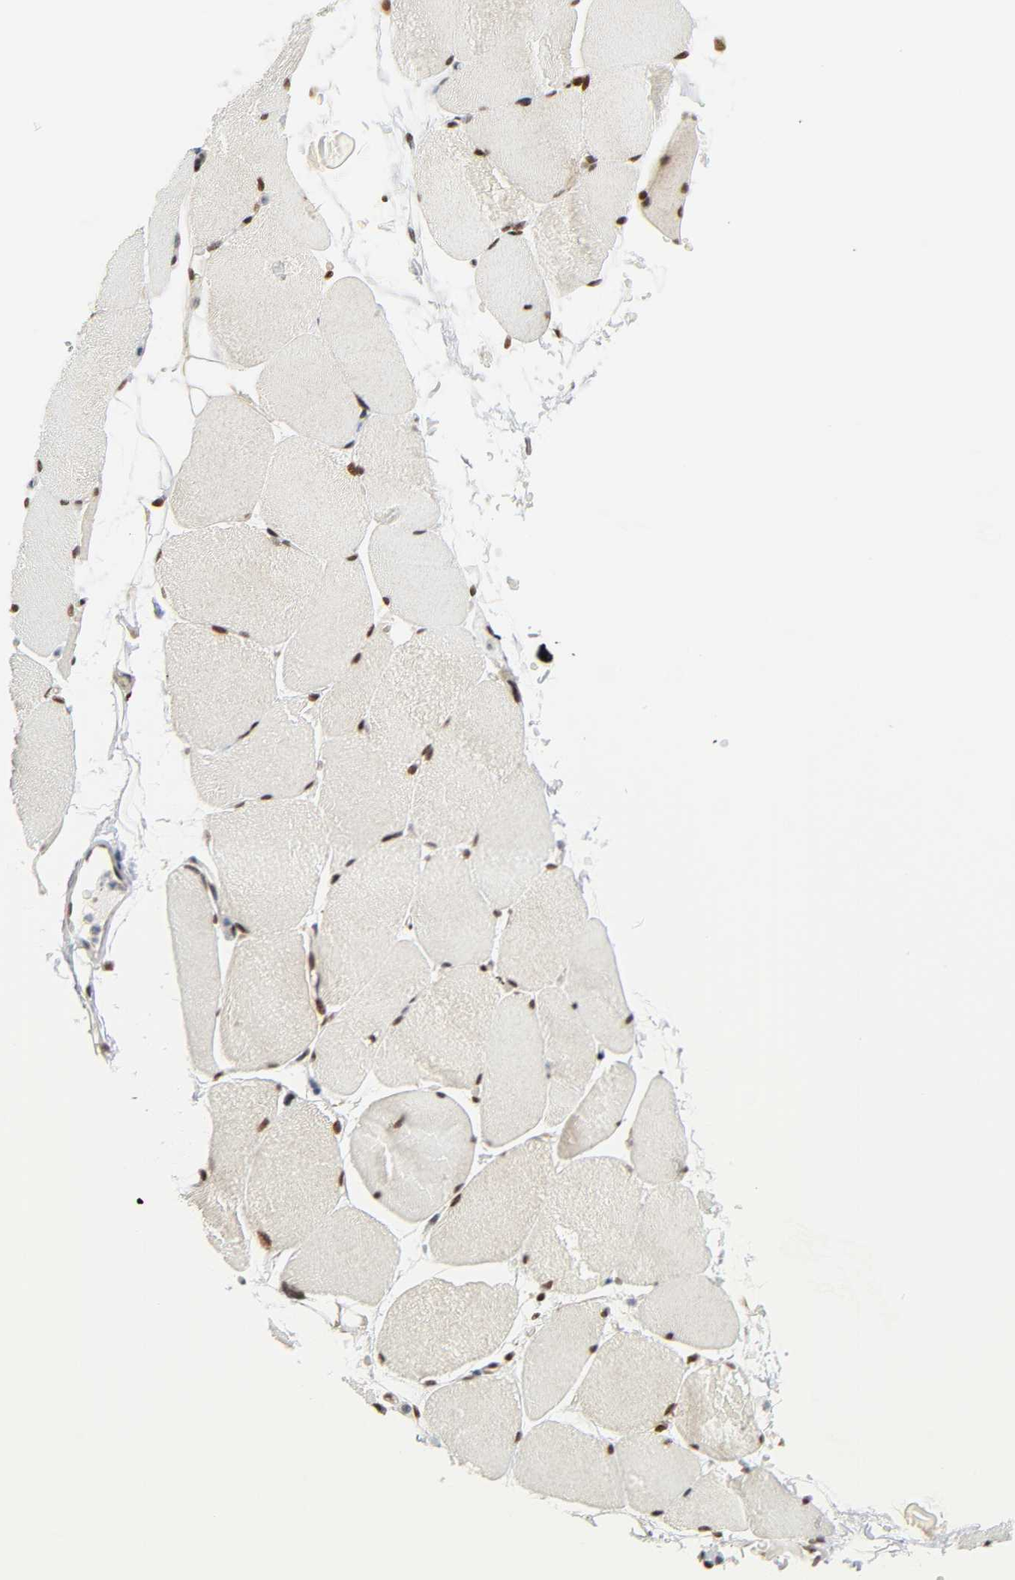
{"staining": {"intensity": "moderate", "quantity": ">75%", "location": "nuclear"}, "tissue": "skeletal muscle", "cell_type": "Myocytes", "image_type": "normal", "snomed": [{"axis": "morphology", "description": "Normal tissue, NOS"}, {"axis": "topography", "description": "Skeletal muscle"}, {"axis": "topography", "description": "Parathyroid gland"}], "caption": "The immunohistochemical stain highlights moderate nuclear expression in myocytes of benign skeletal muscle.", "gene": "ZBTB16", "patient": {"sex": "female", "age": 37}}